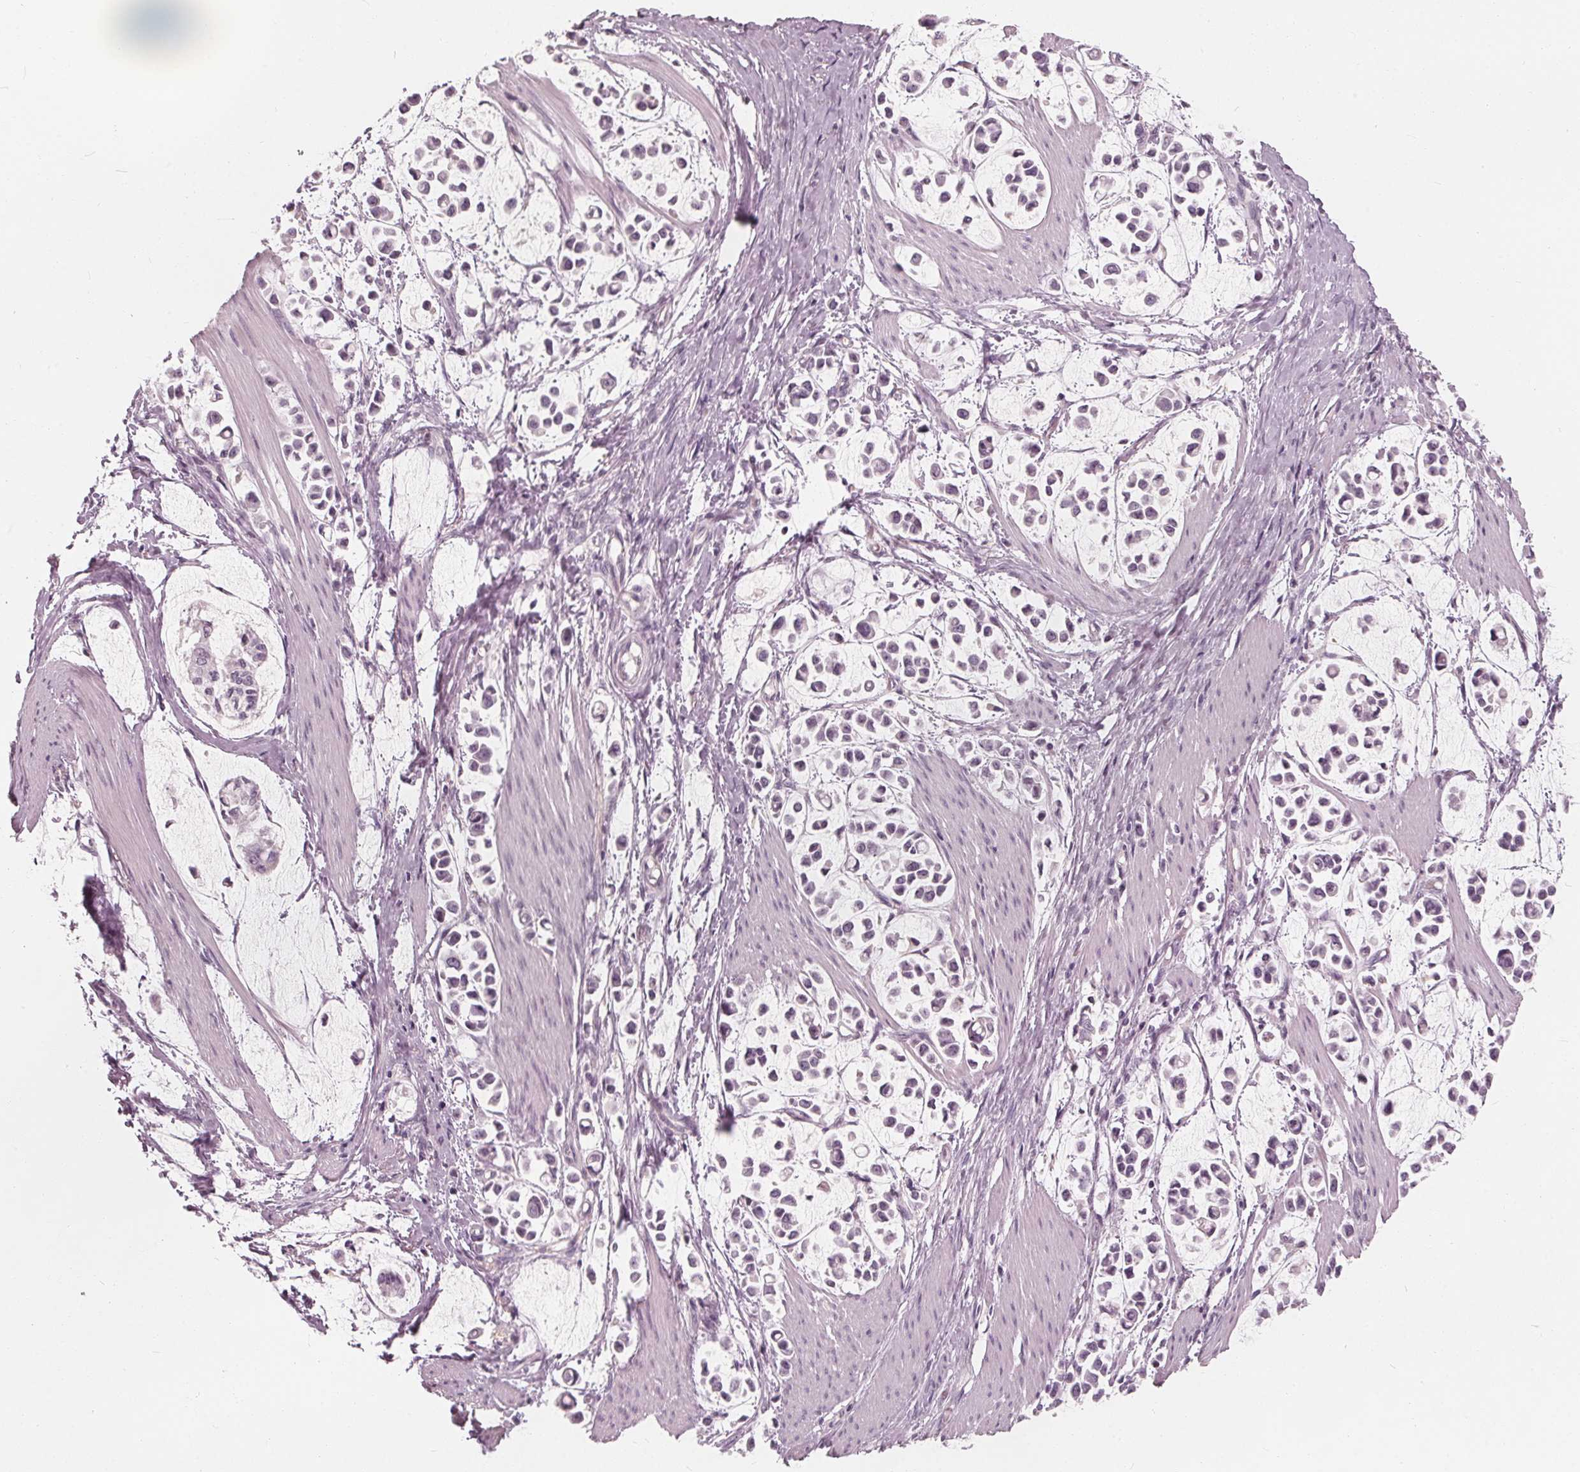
{"staining": {"intensity": "negative", "quantity": "none", "location": "none"}, "tissue": "stomach cancer", "cell_type": "Tumor cells", "image_type": "cancer", "snomed": [{"axis": "morphology", "description": "Adenocarcinoma, NOS"}, {"axis": "topography", "description": "Stomach"}], "caption": "Protein analysis of stomach cancer shows no significant expression in tumor cells.", "gene": "SAT2", "patient": {"sex": "male", "age": 82}}